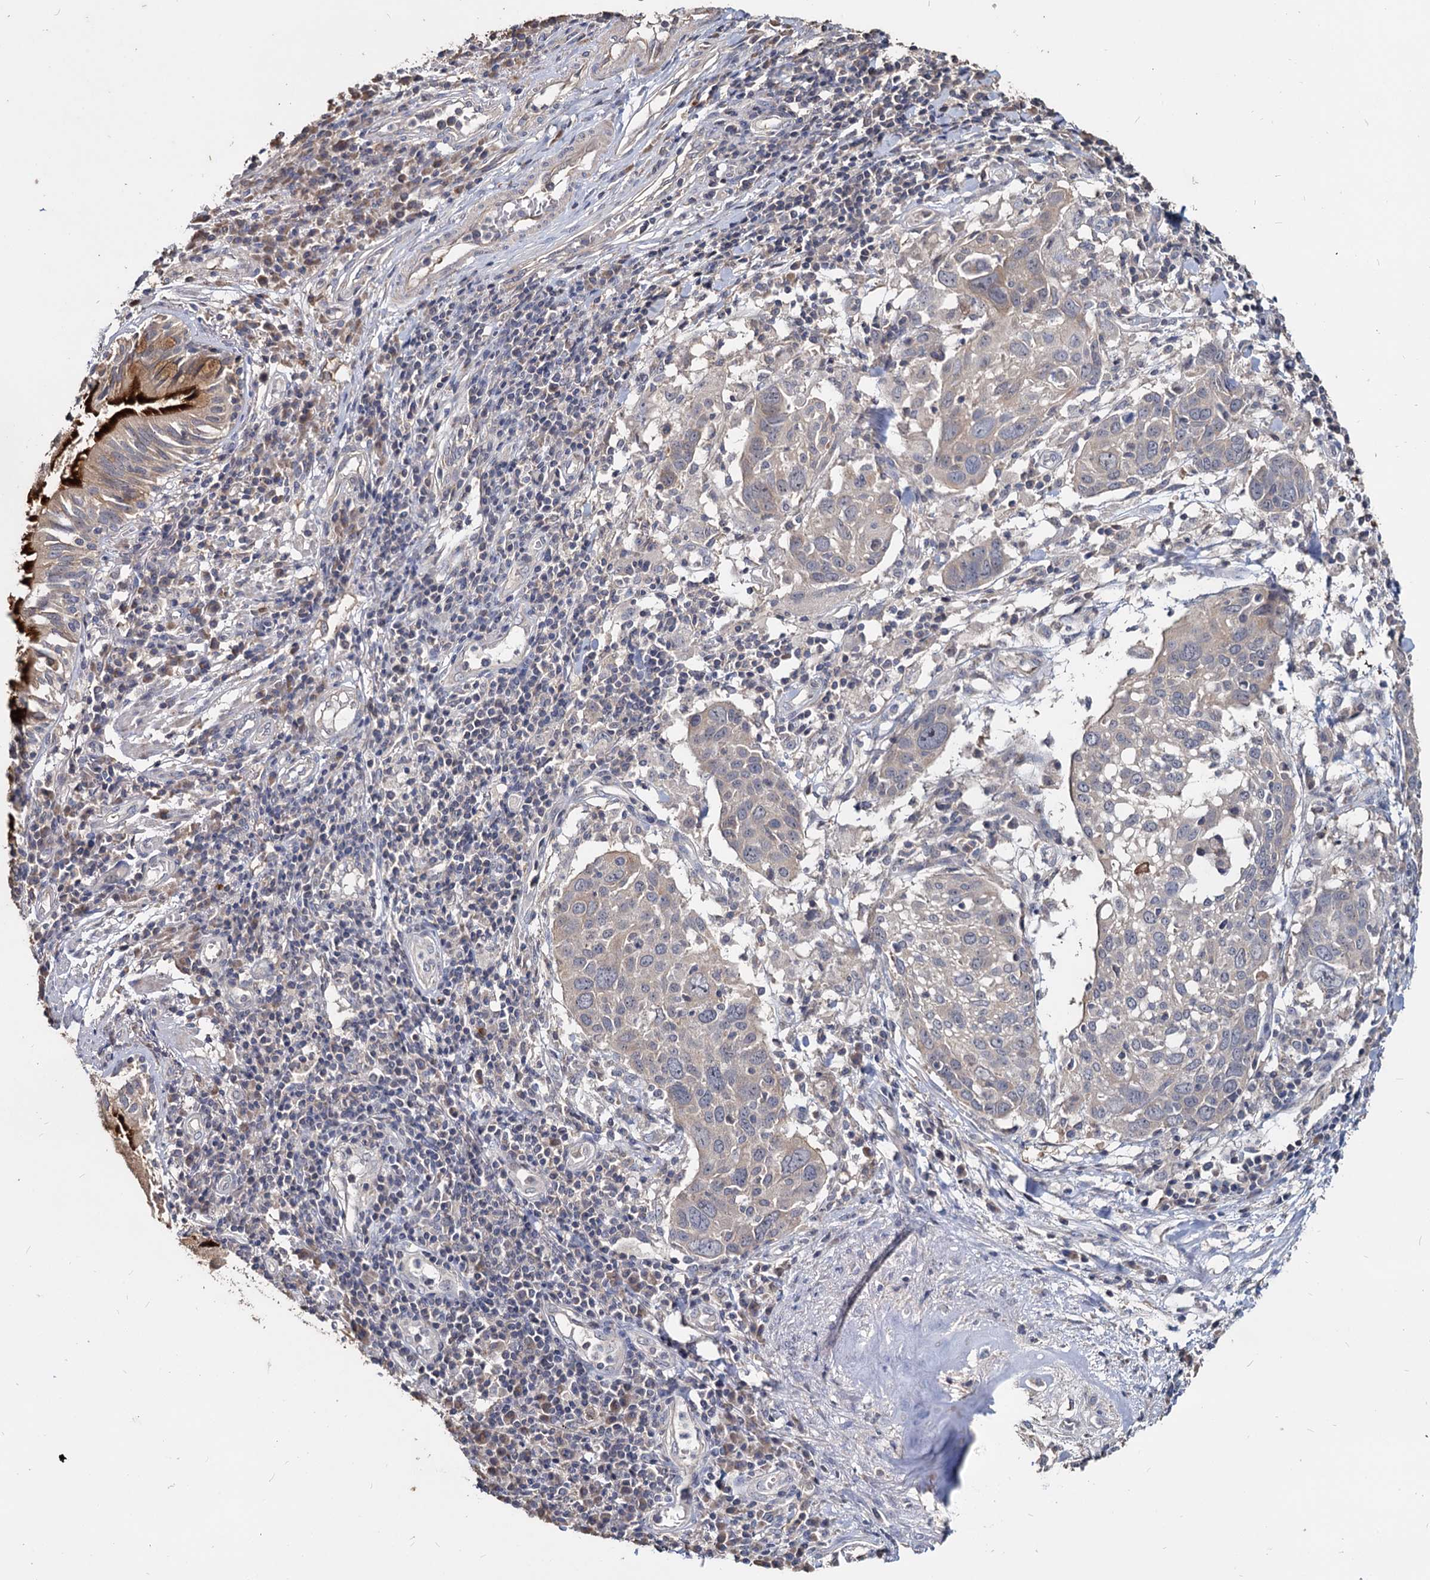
{"staining": {"intensity": "negative", "quantity": "none", "location": "none"}, "tissue": "lung cancer", "cell_type": "Tumor cells", "image_type": "cancer", "snomed": [{"axis": "morphology", "description": "Squamous cell carcinoma, NOS"}, {"axis": "topography", "description": "Lung"}], "caption": "Protein analysis of lung cancer reveals no significant staining in tumor cells.", "gene": "DEPDC4", "patient": {"sex": "male", "age": 65}}